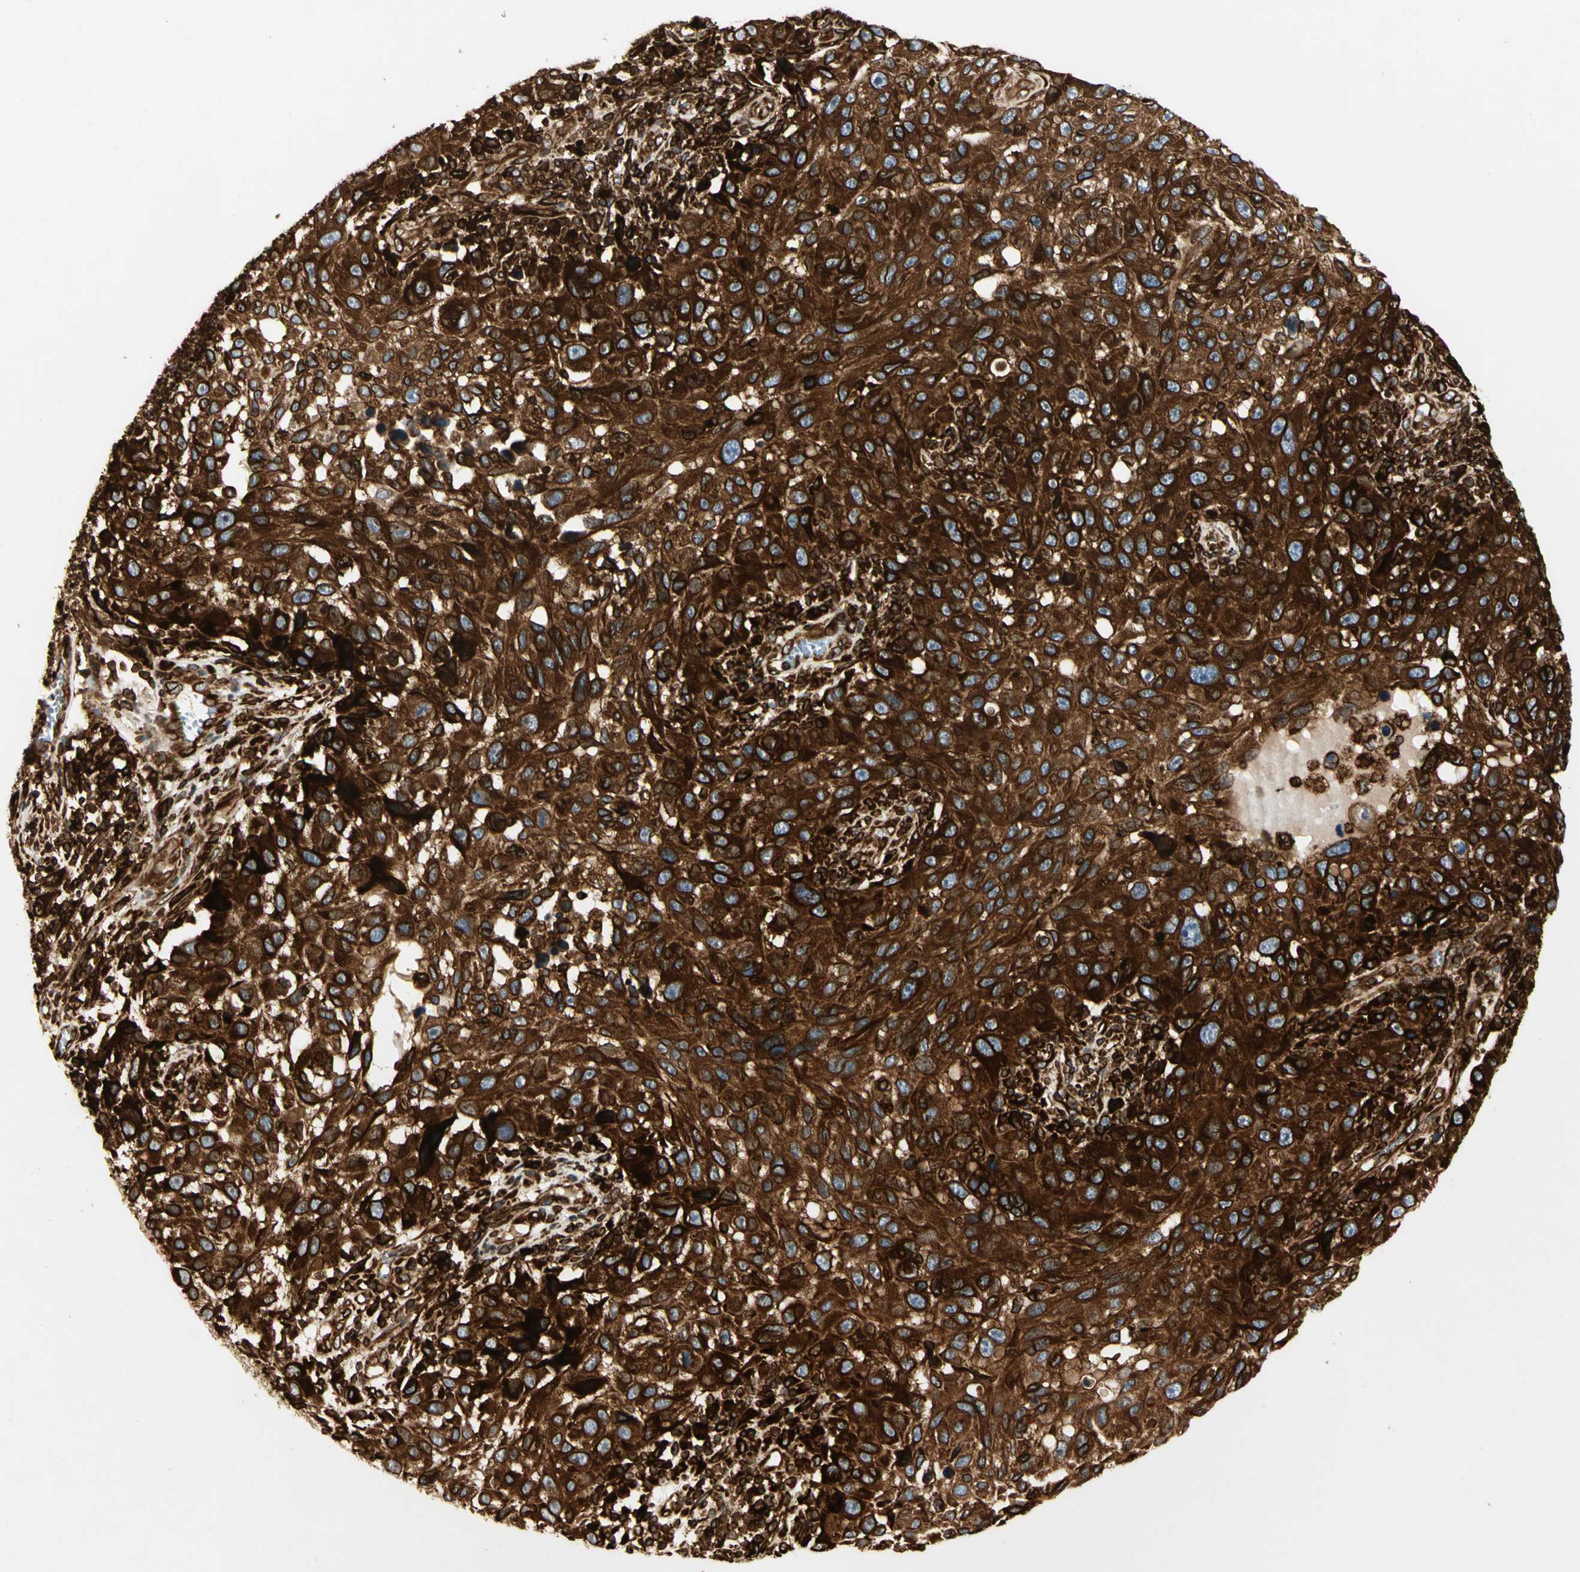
{"staining": {"intensity": "strong", "quantity": ">75%", "location": "cytoplasmic/membranous"}, "tissue": "melanoma", "cell_type": "Tumor cells", "image_type": "cancer", "snomed": [{"axis": "morphology", "description": "Malignant melanoma, NOS"}, {"axis": "topography", "description": "Skin"}], "caption": "Human malignant melanoma stained with a protein marker shows strong staining in tumor cells.", "gene": "TAPBP", "patient": {"sex": "male", "age": 53}}